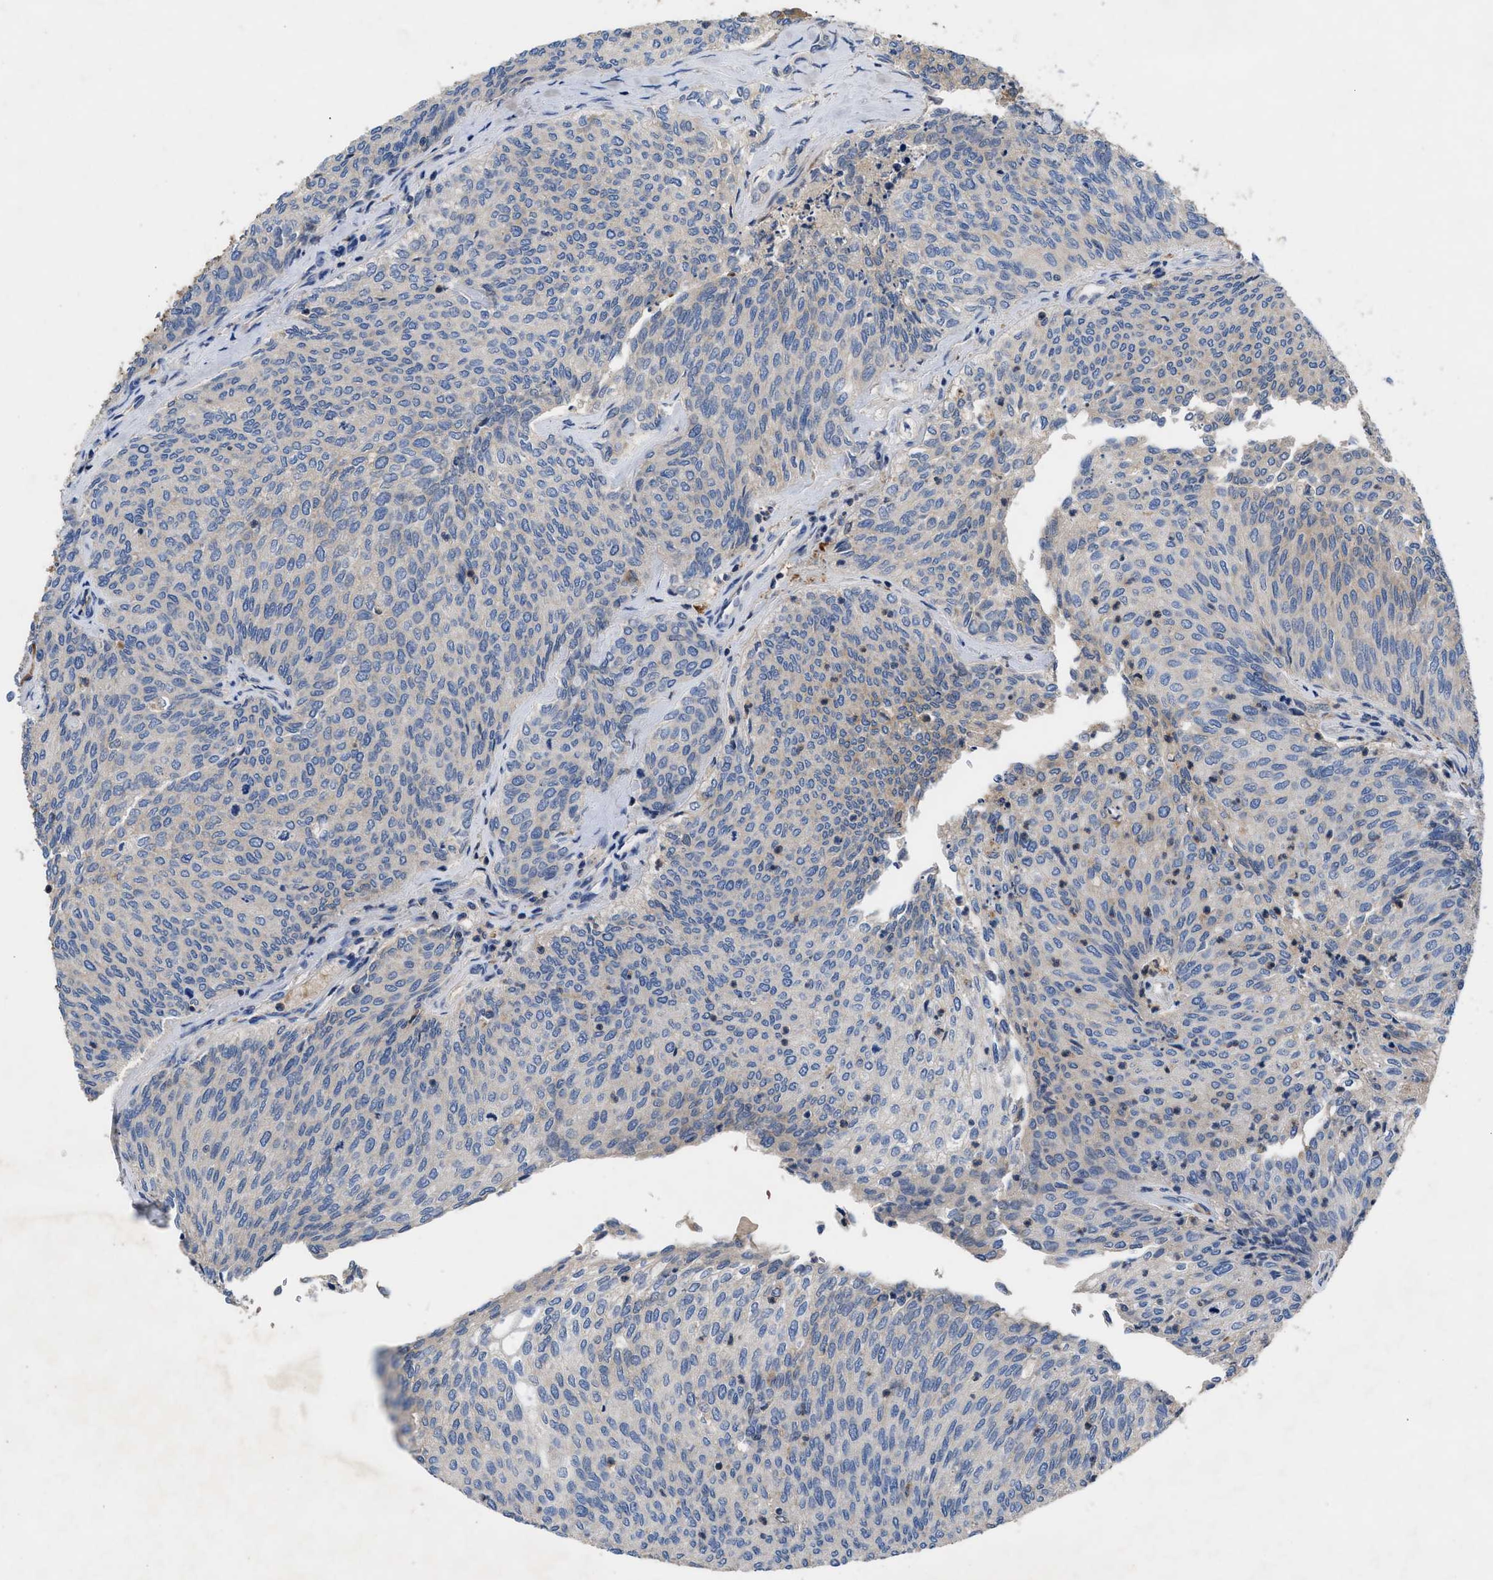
{"staining": {"intensity": "weak", "quantity": "<25%", "location": "cytoplasmic/membranous"}, "tissue": "urothelial cancer", "cell_type": "Tumor cells", "image_type": "cancer", "snomed": [{"axis": "morphology", "description": "Urothelial carcinoma, Low grade"}, {"axis": "topography", "description": "Urinary bladder"}], "caption": "The micrograph reveals no significant expression in tumor cells of urothelial carcinoma (low-grade).", "gene": "YBEY", "patient": {"sex": "female", "age": 79}}